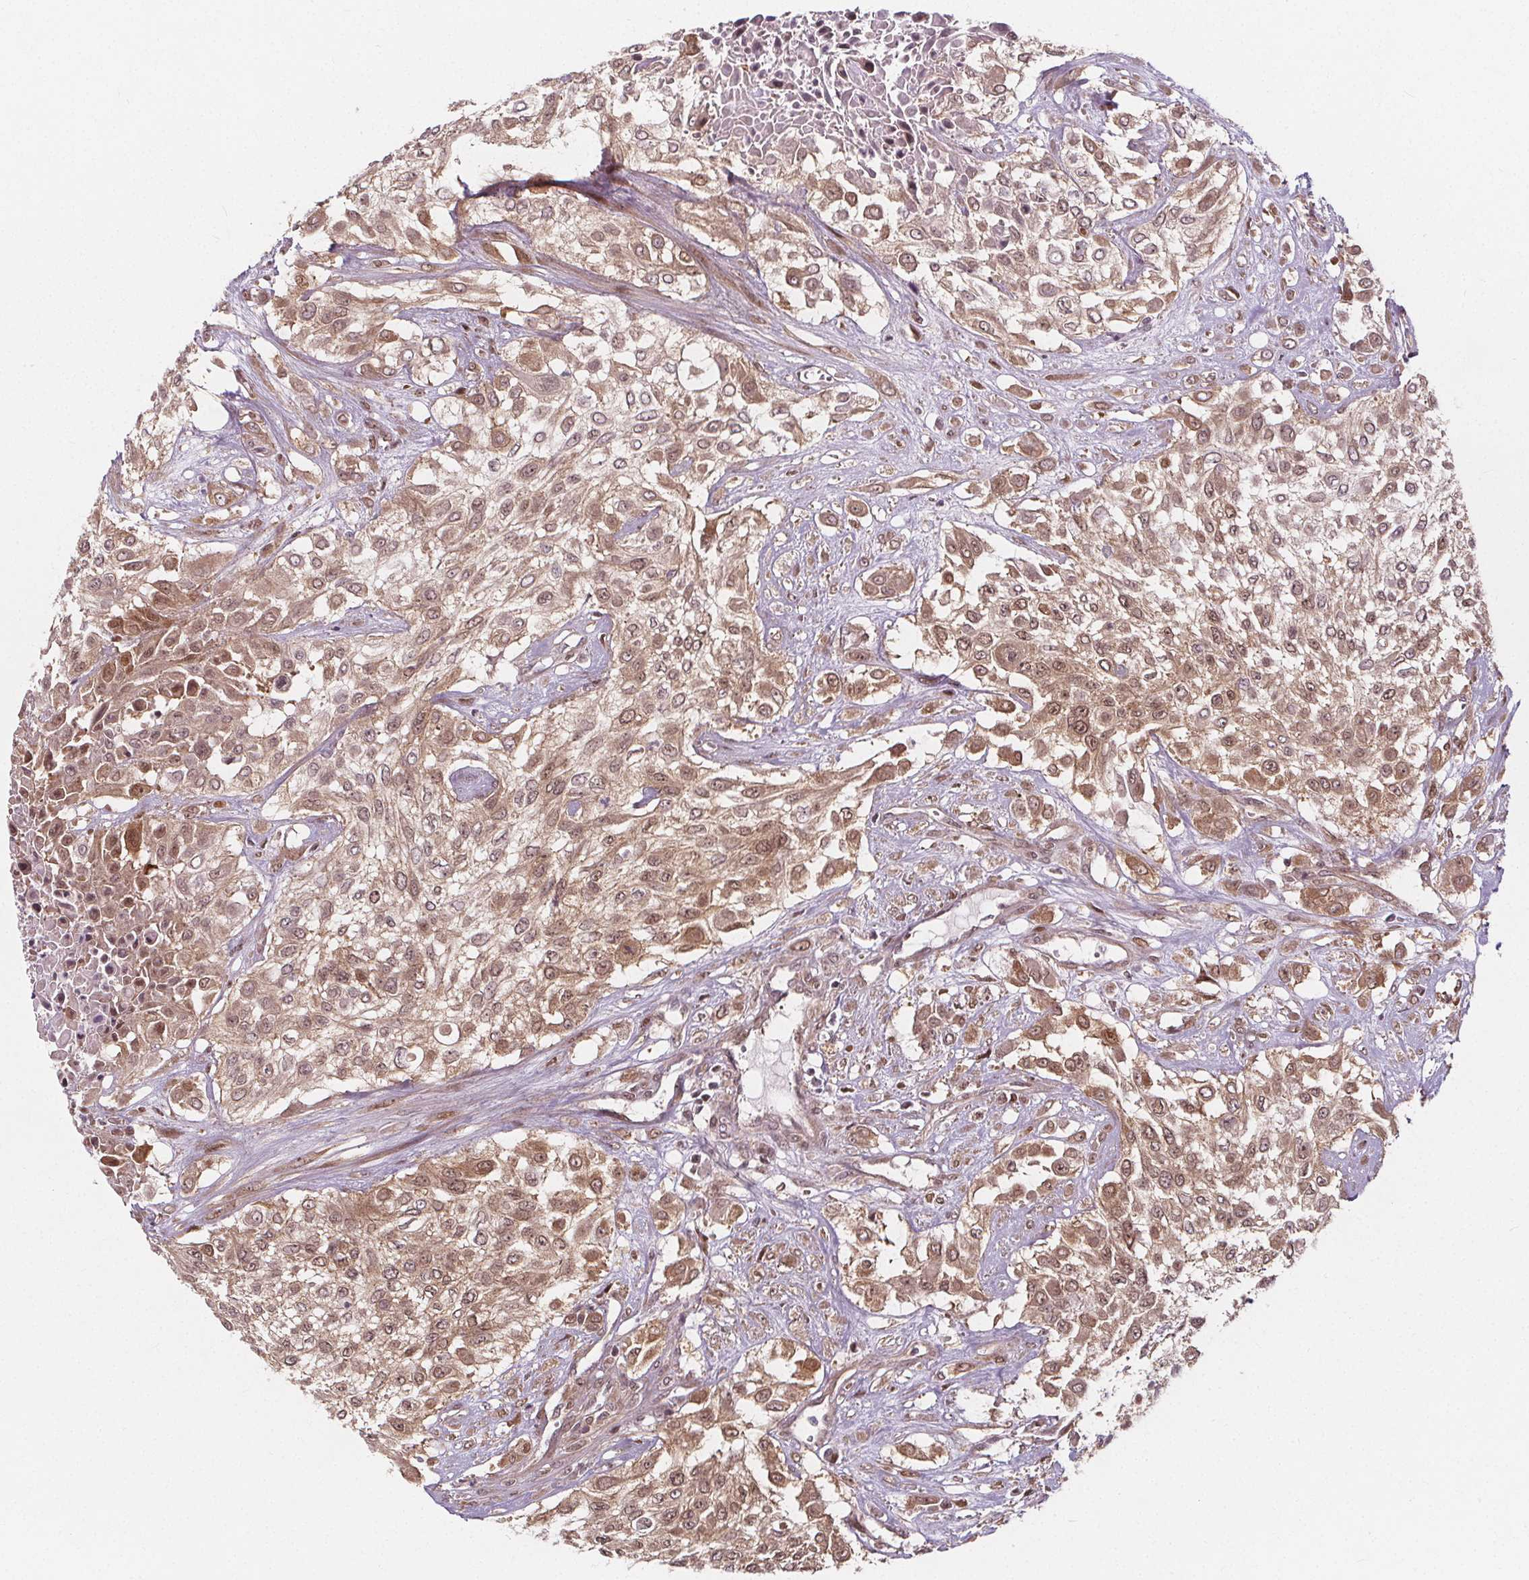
{"staining": {"intensity": "moderate", "quantity": ">75%", "location": "cytoplasmic/membranous,nuclear"}, "tissue": "urothelial cancer", "cell_type": "Tumor cells", "image_type": "cancer", "snomed": [{"axis": "morphology", "description": "Urothelial carcinoma, High grade"}, {"axis": "topography", "description": "Urinary bladder"}], "caption": "Tumor cells show medium levels of moderate cytoplasmic/membranous and nuclear staining in about >75% of cells in human high-grade urothelial carcinoma. (IHC, brightfield microscopy, high magnification).", "gene": "AKT1S1", "patient": {"sex": "male", "age": 57}}